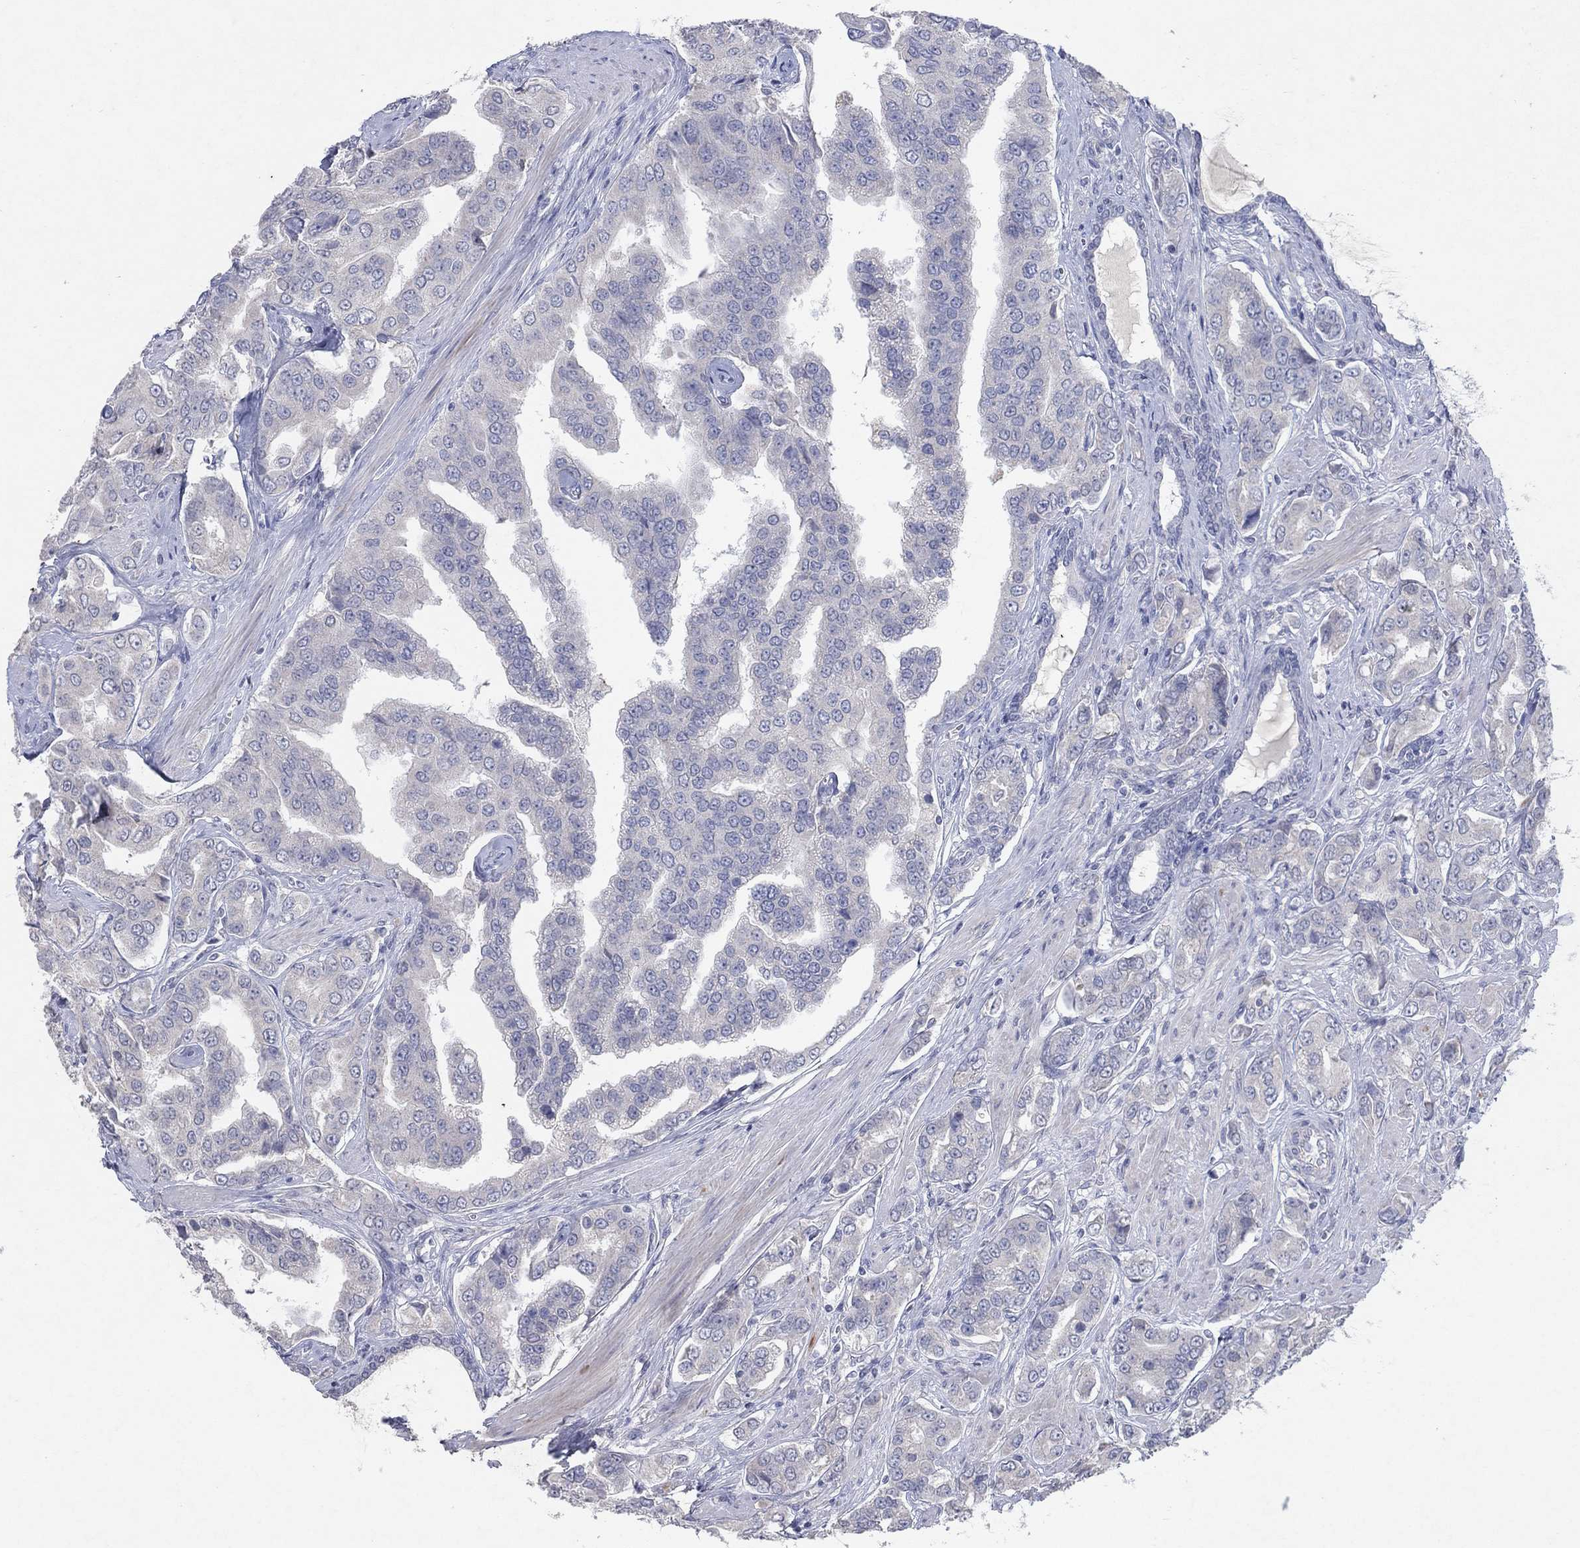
{"staining": {"intensity": "negative", "quantity": "none", "location": "none"}, "tissue": "prostate cancer", "cell_type": "Tumor cells", "image_type": "cancer", "snomed": [{"axis": "morphology", "description": "Adenocarcinoma, NOS"}, {"axis": "topography", "description": "Prostate and seminal vesicle, NOS"}, {"axis": "topography", "description": "Prostate"}], "caption": "Tumor cells are negative for brown protein staining in prostate cancer. (DAB (3,3'-diaminobenzidine) IHC visualized using brightfield microscopy, high magnification).", "gene": "KRT40", "patient": {"sex": "male", "age": 69}}